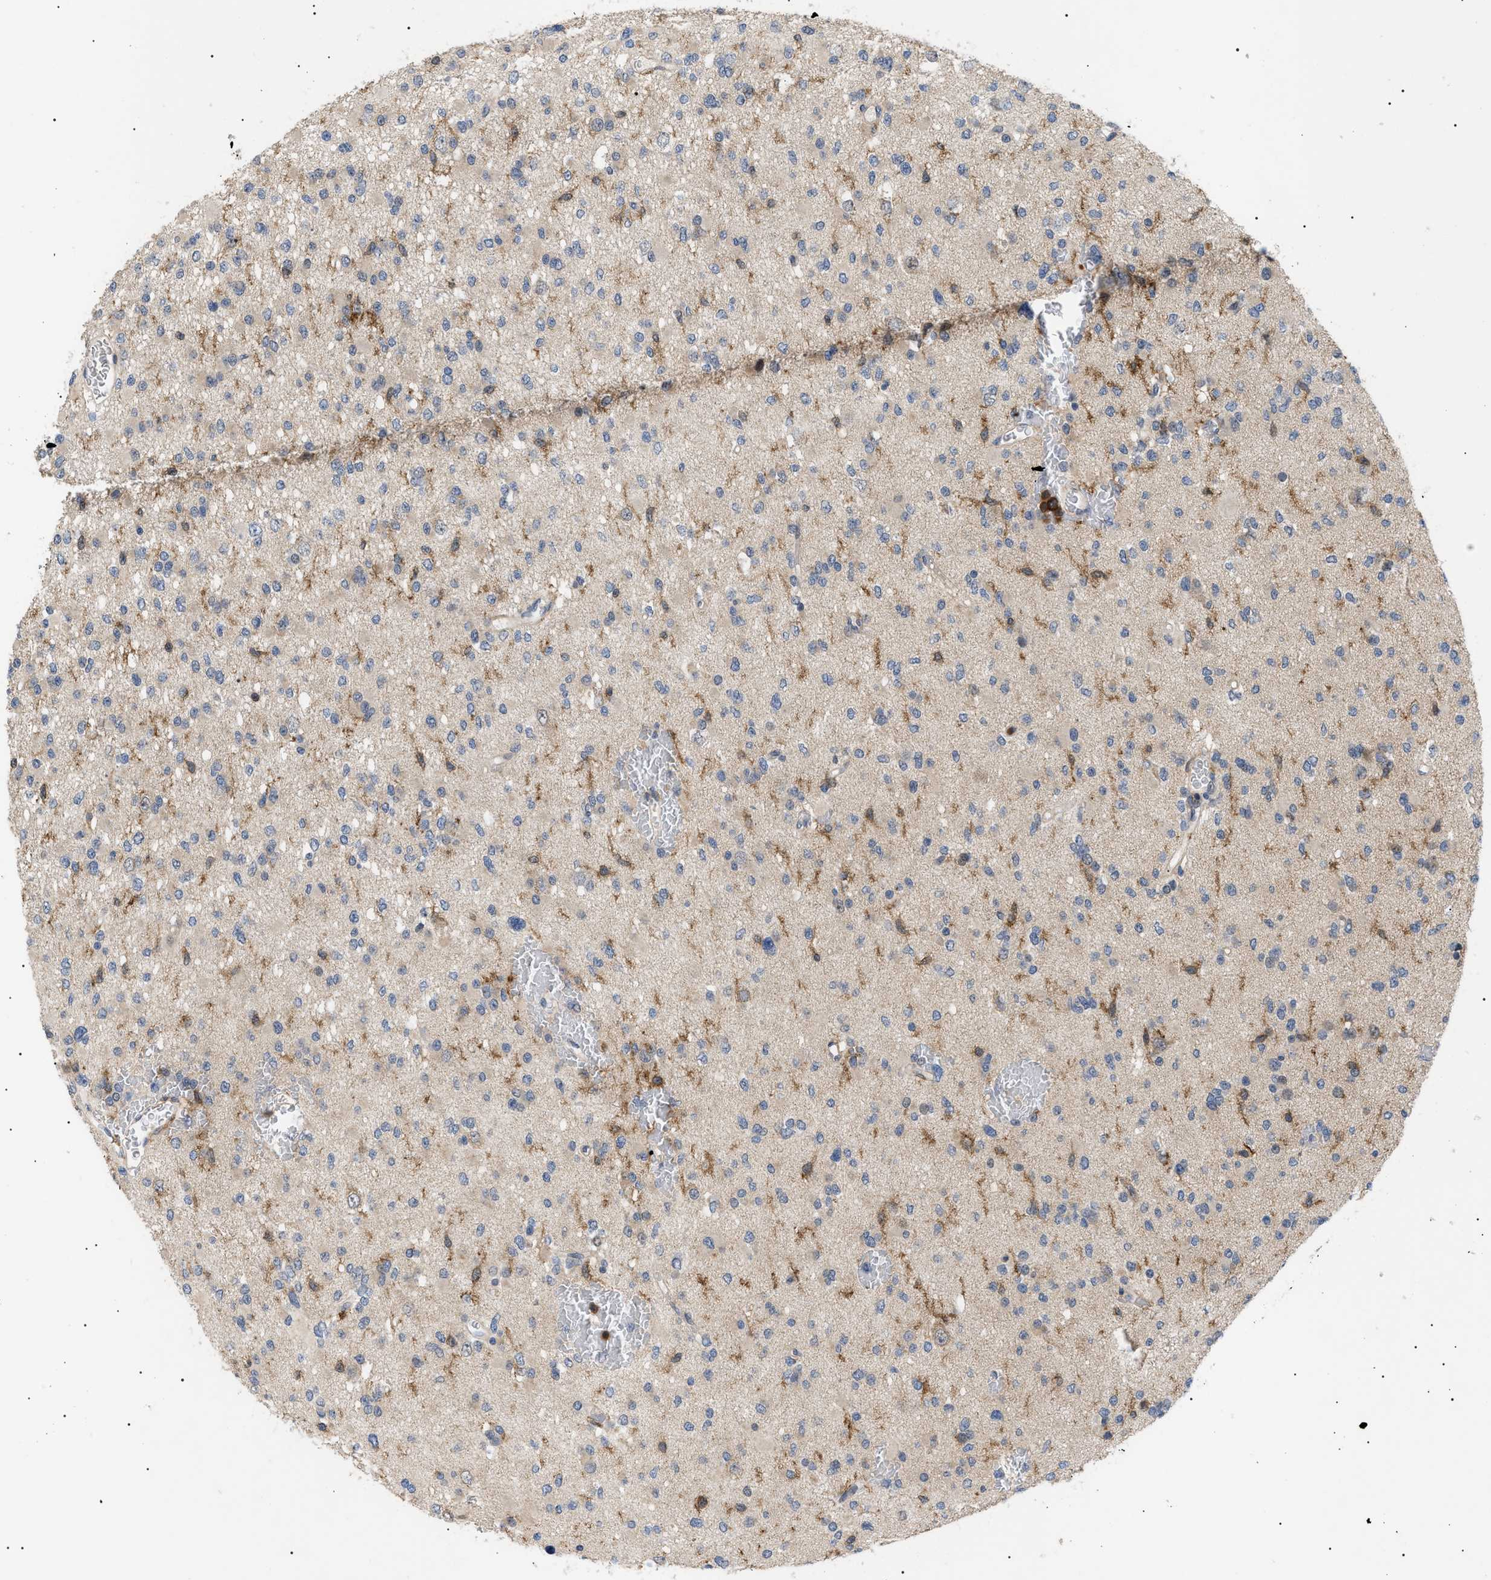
{"staining": {"intensity": "weak", "quantity": "<25%", "location": "cytoplasmic/membranous"}, "tissue": "glioma", "cell_type": "Tumor cells", "image_type": "cancer", "snomed": [{"axis": "morphology", "description": "Glioma, malignant, Low grade"}, {"axis": "topography", "description": "Brain"}], "caption": "Immunohistochemistry of malignant glioma (low-grade) reveals no staining in tumor cells.", "gene": "CD300A", "patient": {"sex": "female", "age": 22}}